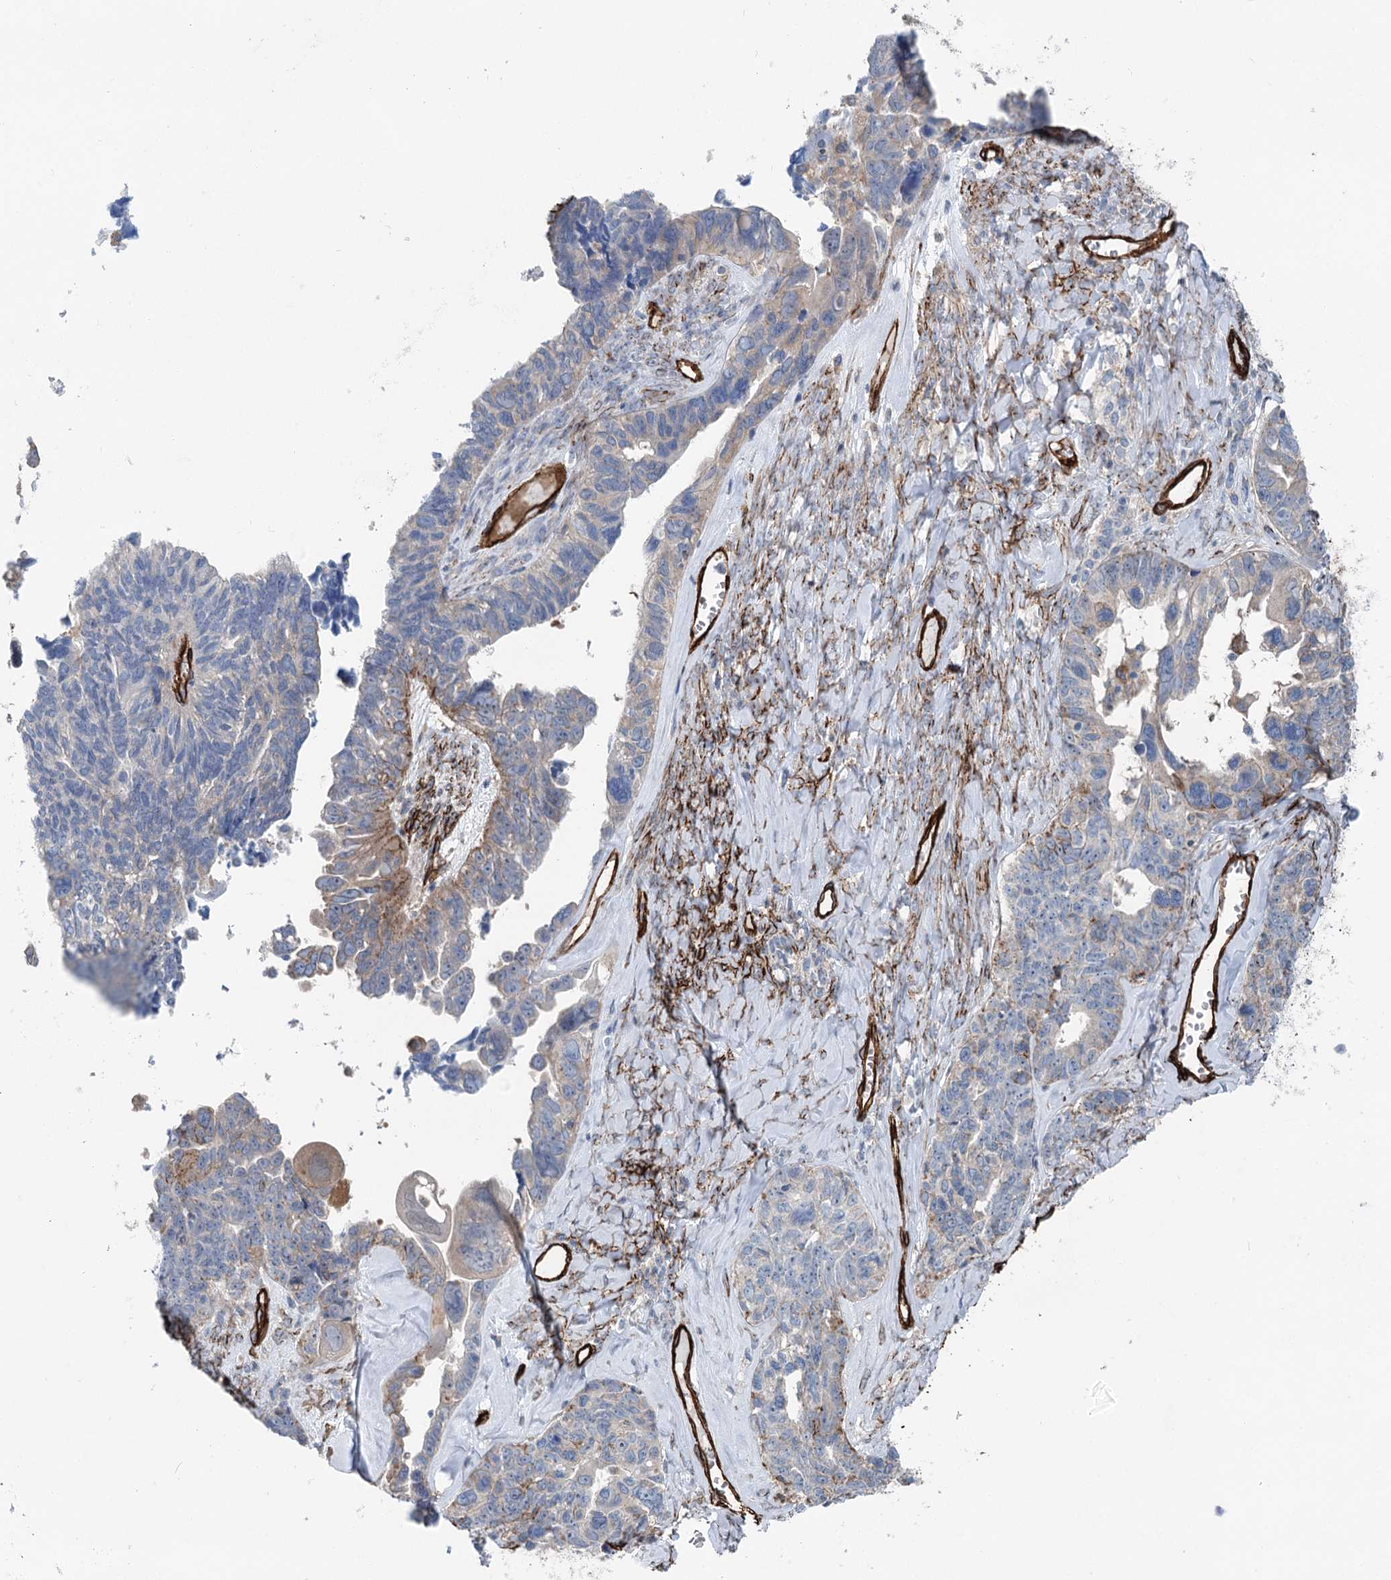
{"staining": {"intensity": "negative", "quantity": "none", "location": "none"}, "tissue": "ovarian cancer", "cell_type": "Tumor cells", "image_type": "cancer", "snomed": [{"axis": "morphology", "description": "Cystadenocarcinoma, serous, NOS"}, {"axis": "topography", "description": "Ovary"}], "caption": "Serous cystadenocarcinoma (ovarian) was stained to show a protein in brown. There is no significant staining in tumor cells.", "gene": "IQSEC1", "patient": {"sex": "female", "age": 79}}